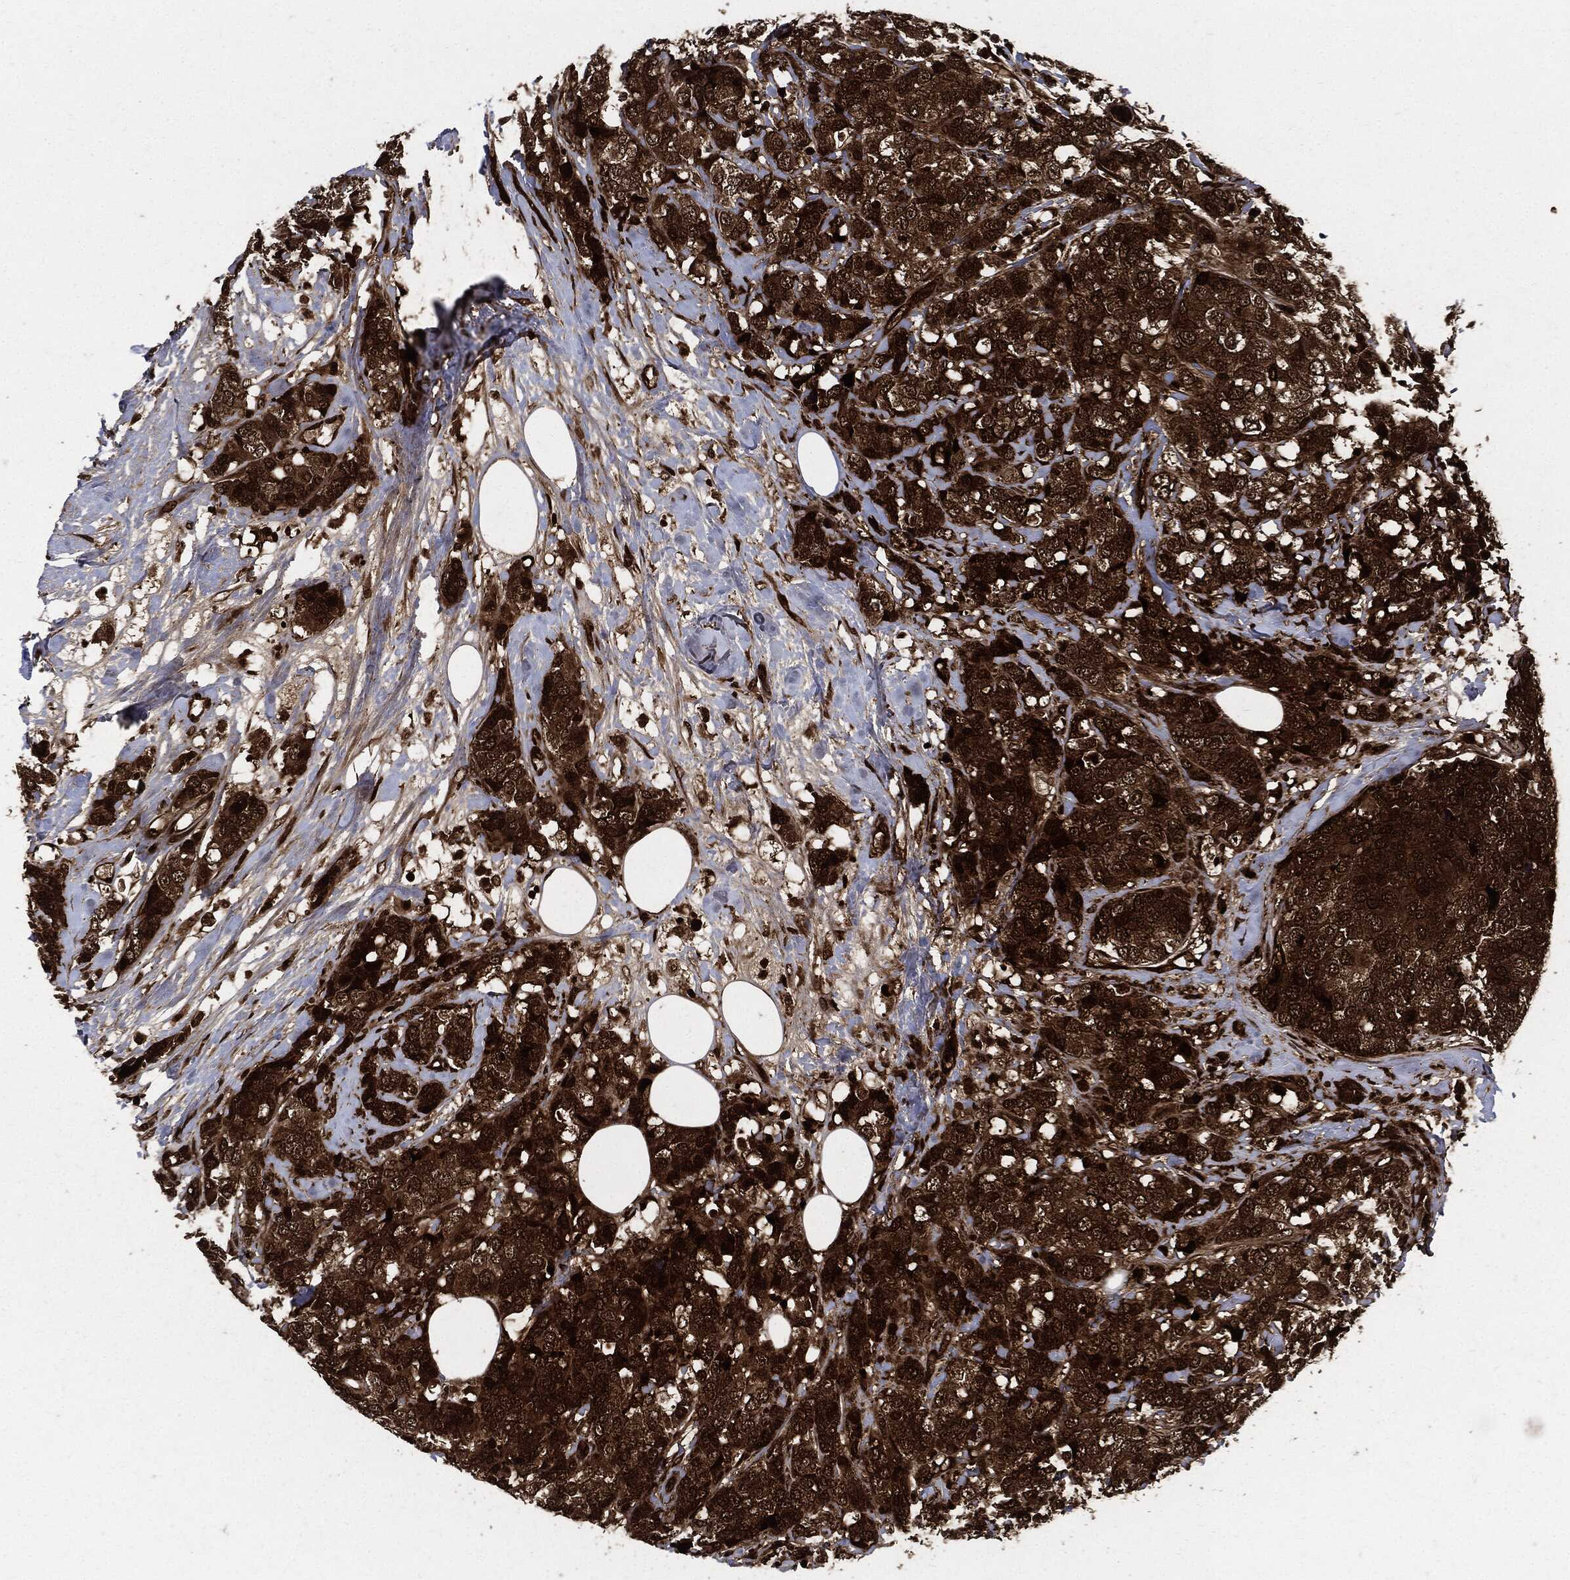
{"staining": {"intensity": "strong", "quantity": ">75%", "location": "cytoplasmic/membranous"}, "tissue": "breast cancer", "cell_type": "Tumor cells", "image_type": "cancer", "snomed": [{"axis": "morphology", "description": "Lobular carcinoma"}, {"axis": "topography", "description": "Breast"}], "caption": "This is a photomicrograph of IHC staining of breast cancer, which shows strong expression in the cytoplasmic/membranous of tumor cells.", "gene": "YWHAB", "patient": {"sex": "female", "age": 59}}